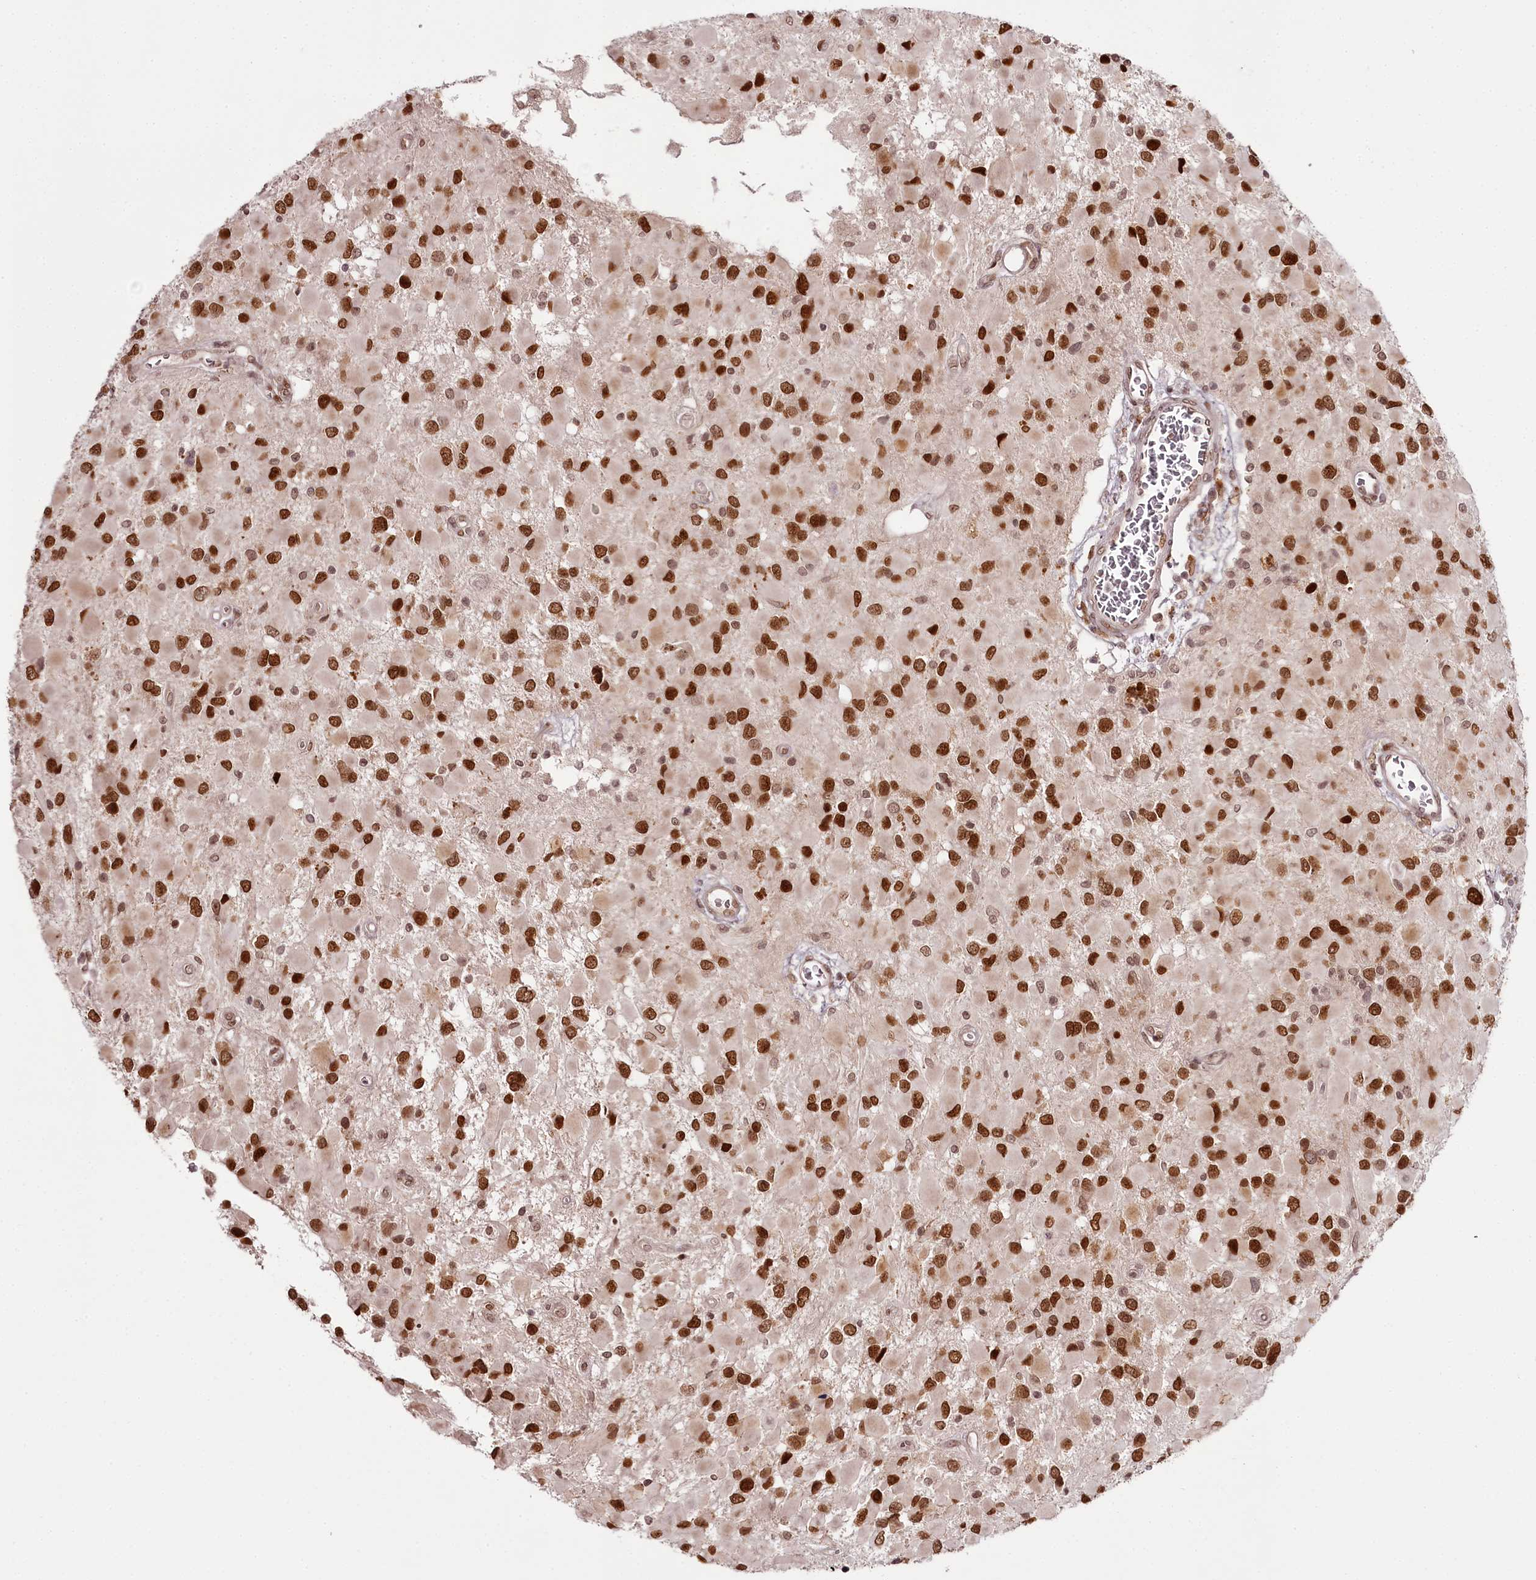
{"staining": {"intensity": "strong", "quantity": ">75%", "location": "nuclear"}, "tissue": "glioma", "cell_type": "Tumor cells", "image_type": "cancer", "snomed": [{"axis": "morphology", "description": "Glioma, malignant, High grade"}, {"axis": "topography", "description": "Brain"}], "caption": "High-power microscopy captured an IHC photomicrograph of malignant high-grade glioma, revealing strong nuclear positivity in about >75% of tumor cells. (brown staining indicates protein expression, while blue staining denotes nuclei).", "gene": "THYN1", "patient": {"sex": "male", "age": 53}}